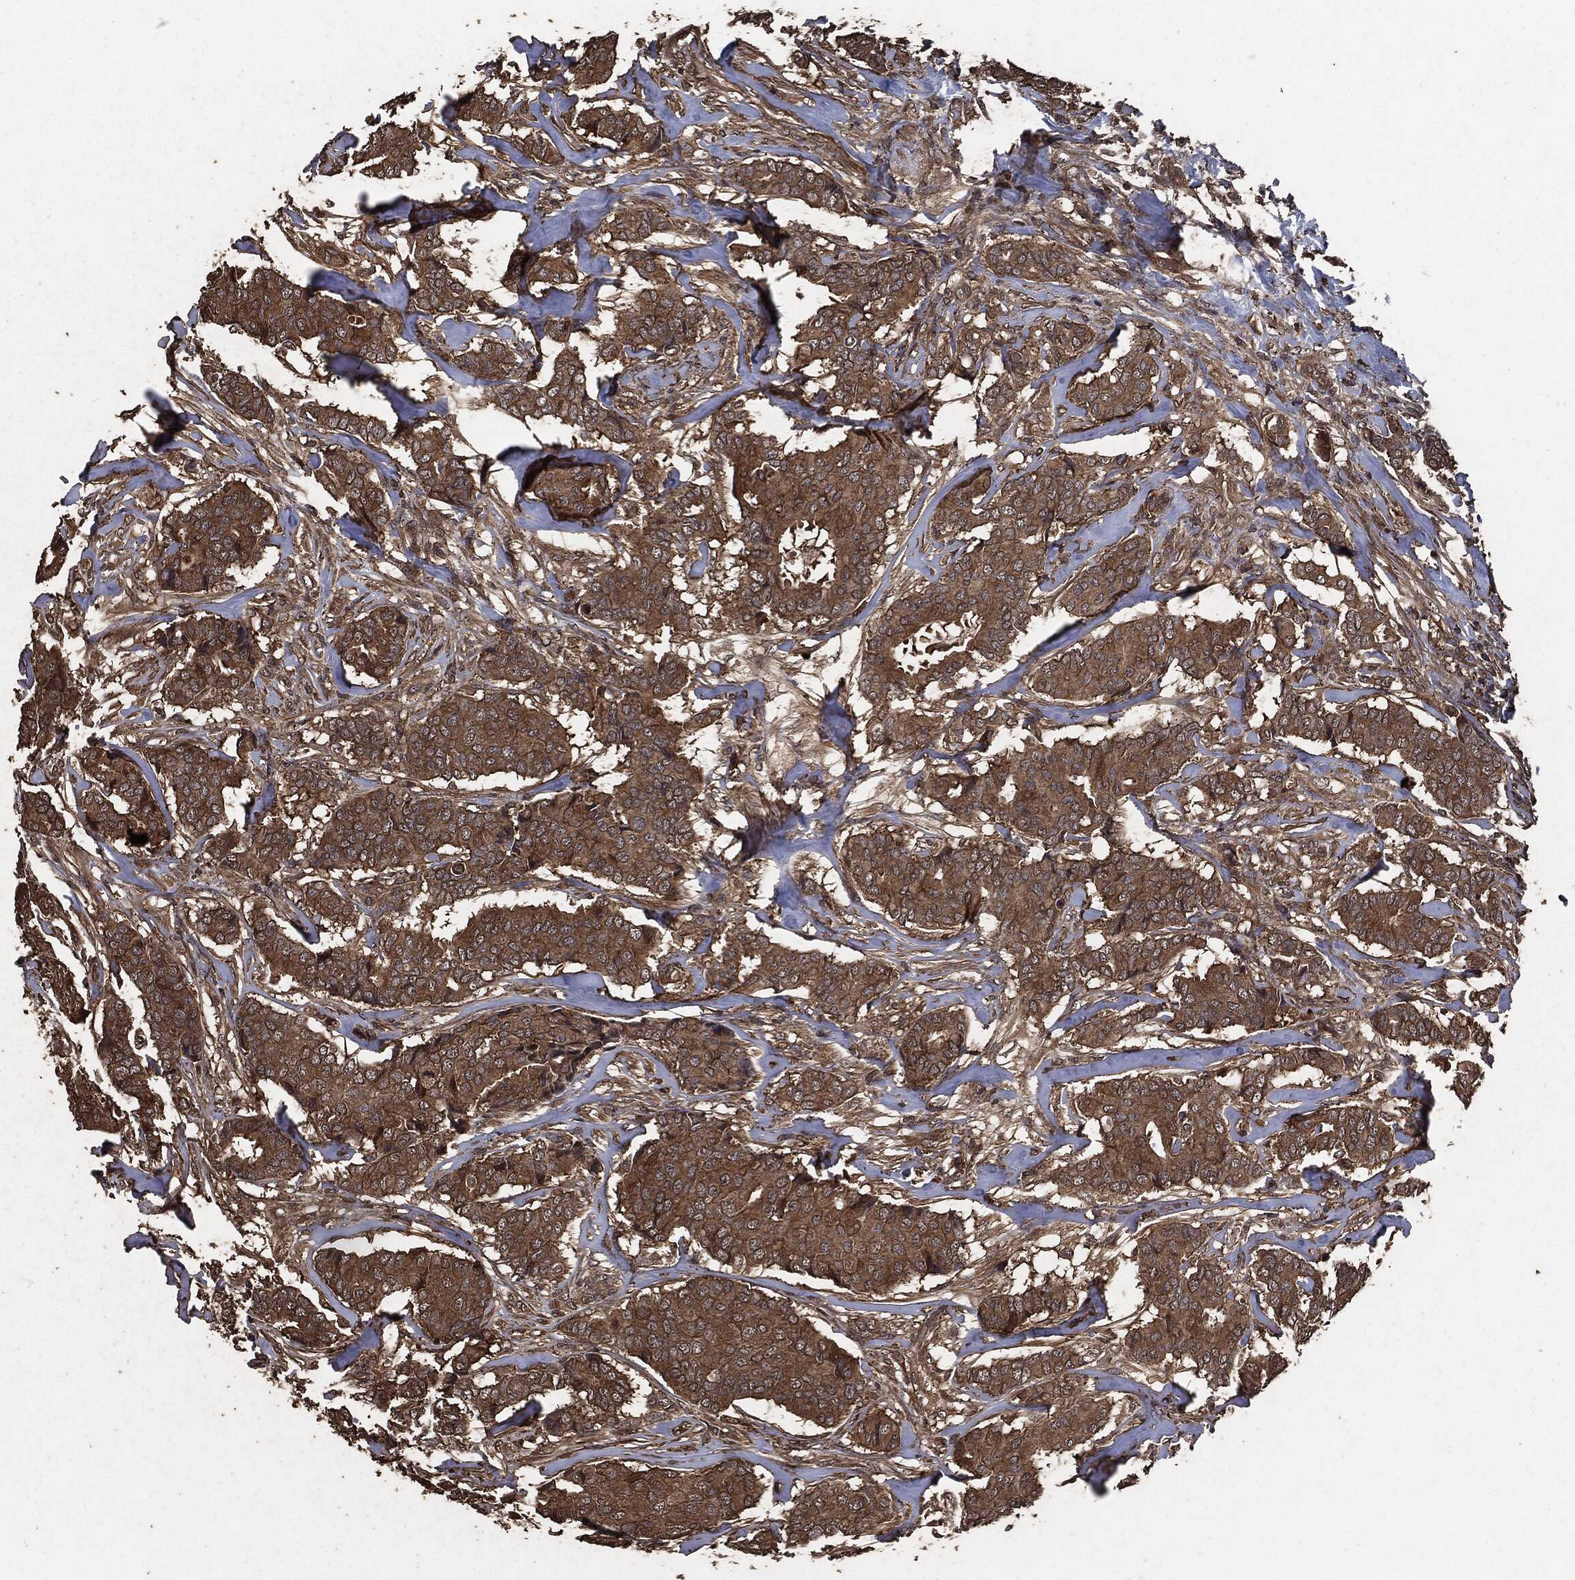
{"staining": {"intensity": "strong", "quantity": ">75%", "location": "cytoplasmic/membranous"}, "tissue": "breast cancer", "cell_type": "Tumor cells", "image_type": "cancer", "snomed": [{"axis": "morphology", "description": "Duct carcinoma"}, {"axis": "topography", "description": "Breast"}], "caption": "An IHC photomicrograph of tumor tissue is shown. Protein staining in brown highlights strong cytoplasmic/membranous positivity in infiltrating ductal carcinoma (breast) within tumor cells.", "gene": "AKT1S1", "patient": {"sex": "female", "age": 75}}